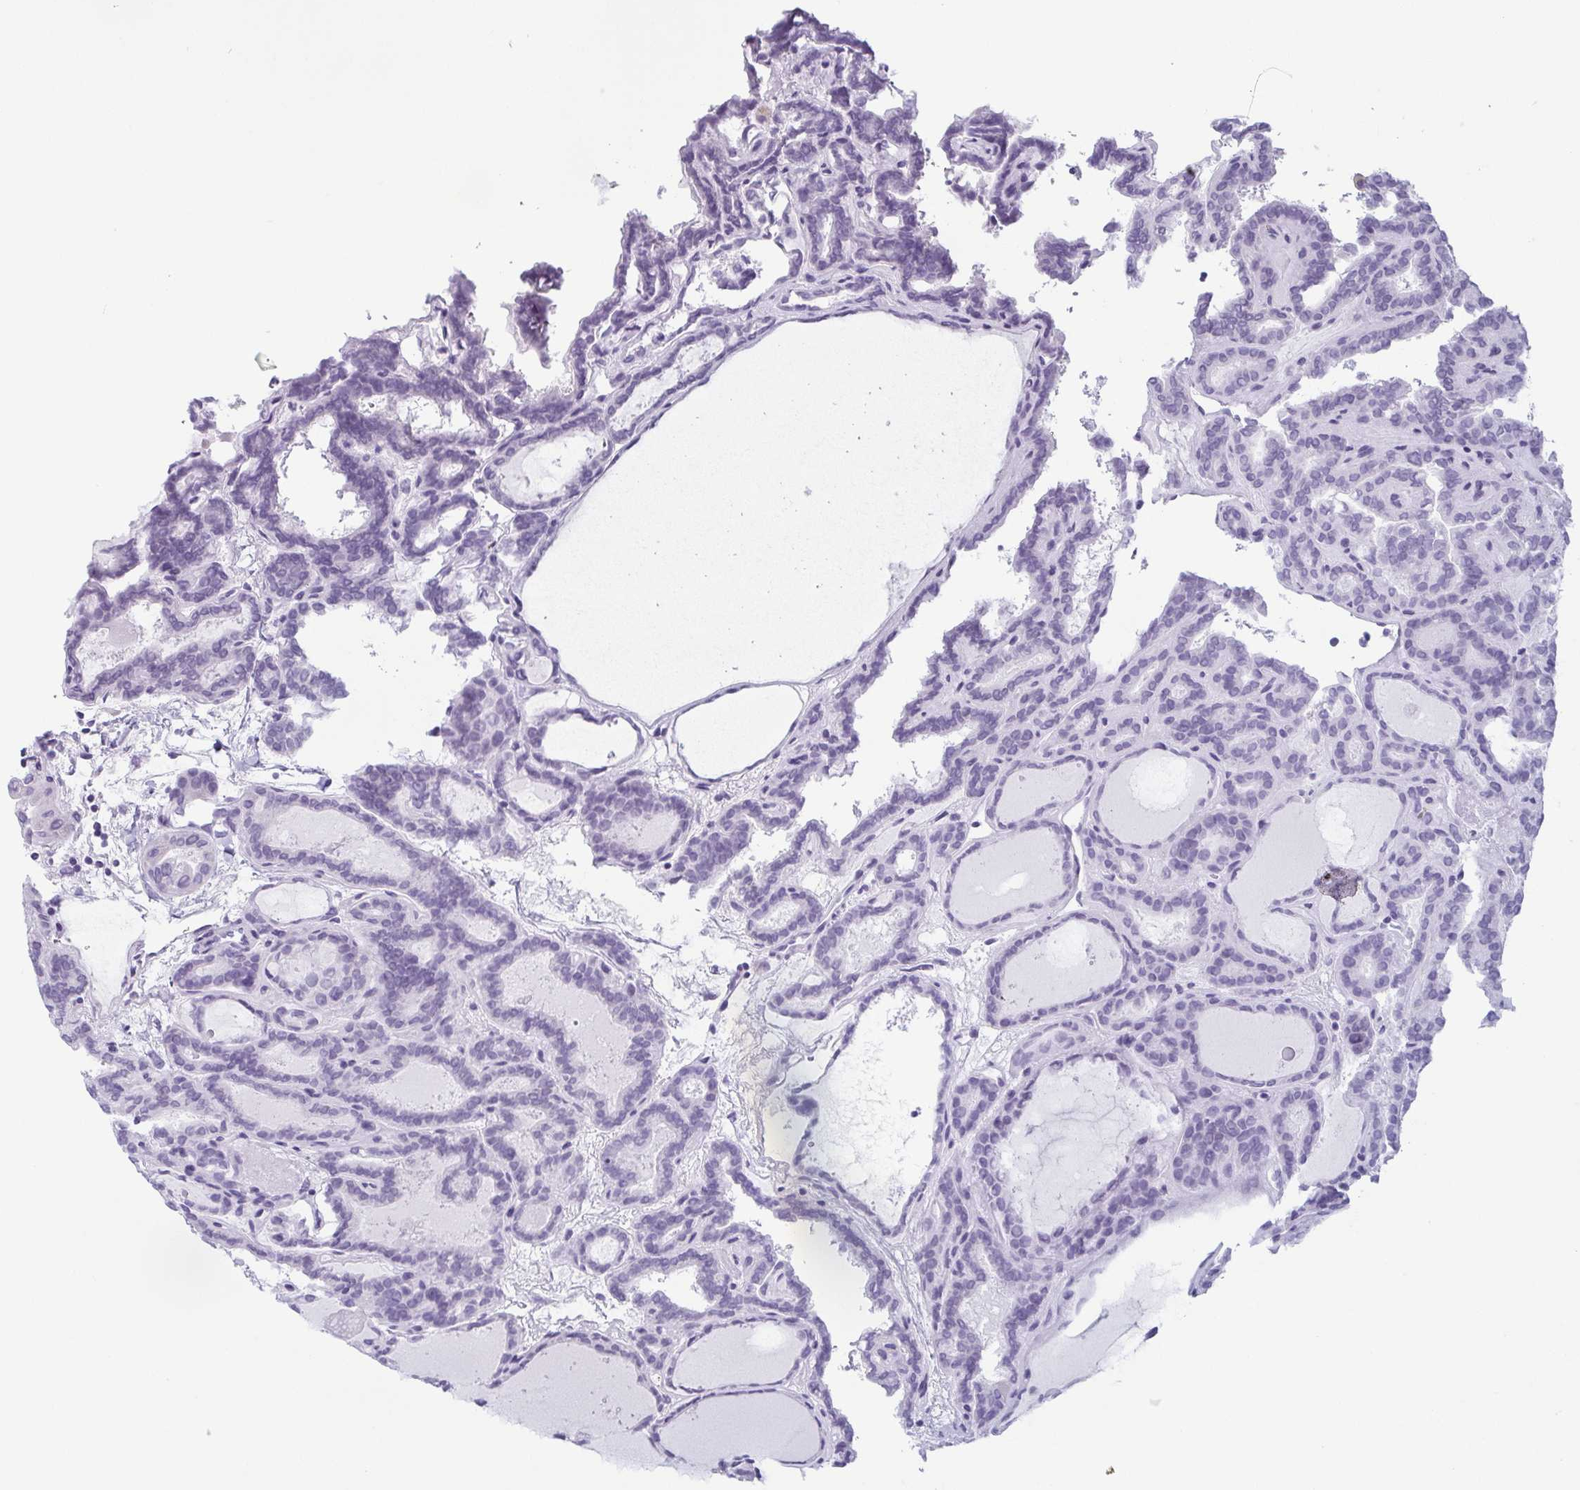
{"staining": {"intensity": "negative", "quantity": "none", "location": "none"}, "tissue": "thyroid cancer", "cell_type": "Tumor cells", "image_type": "cancer", "snomed": [{"axis": "morphology", "description": "Papillary adenocarcinoma, NOS"}, {"axis": "topography", "description": "Thyroid gland"}], "caption": "Immunohistochemistry (IHC) photomicrograph of thyroid cancer stained for a protein (brown), which displays no expression in tumor cells.", "gene": "KRT78", "patient": {"sex": "female", "age": 46}}